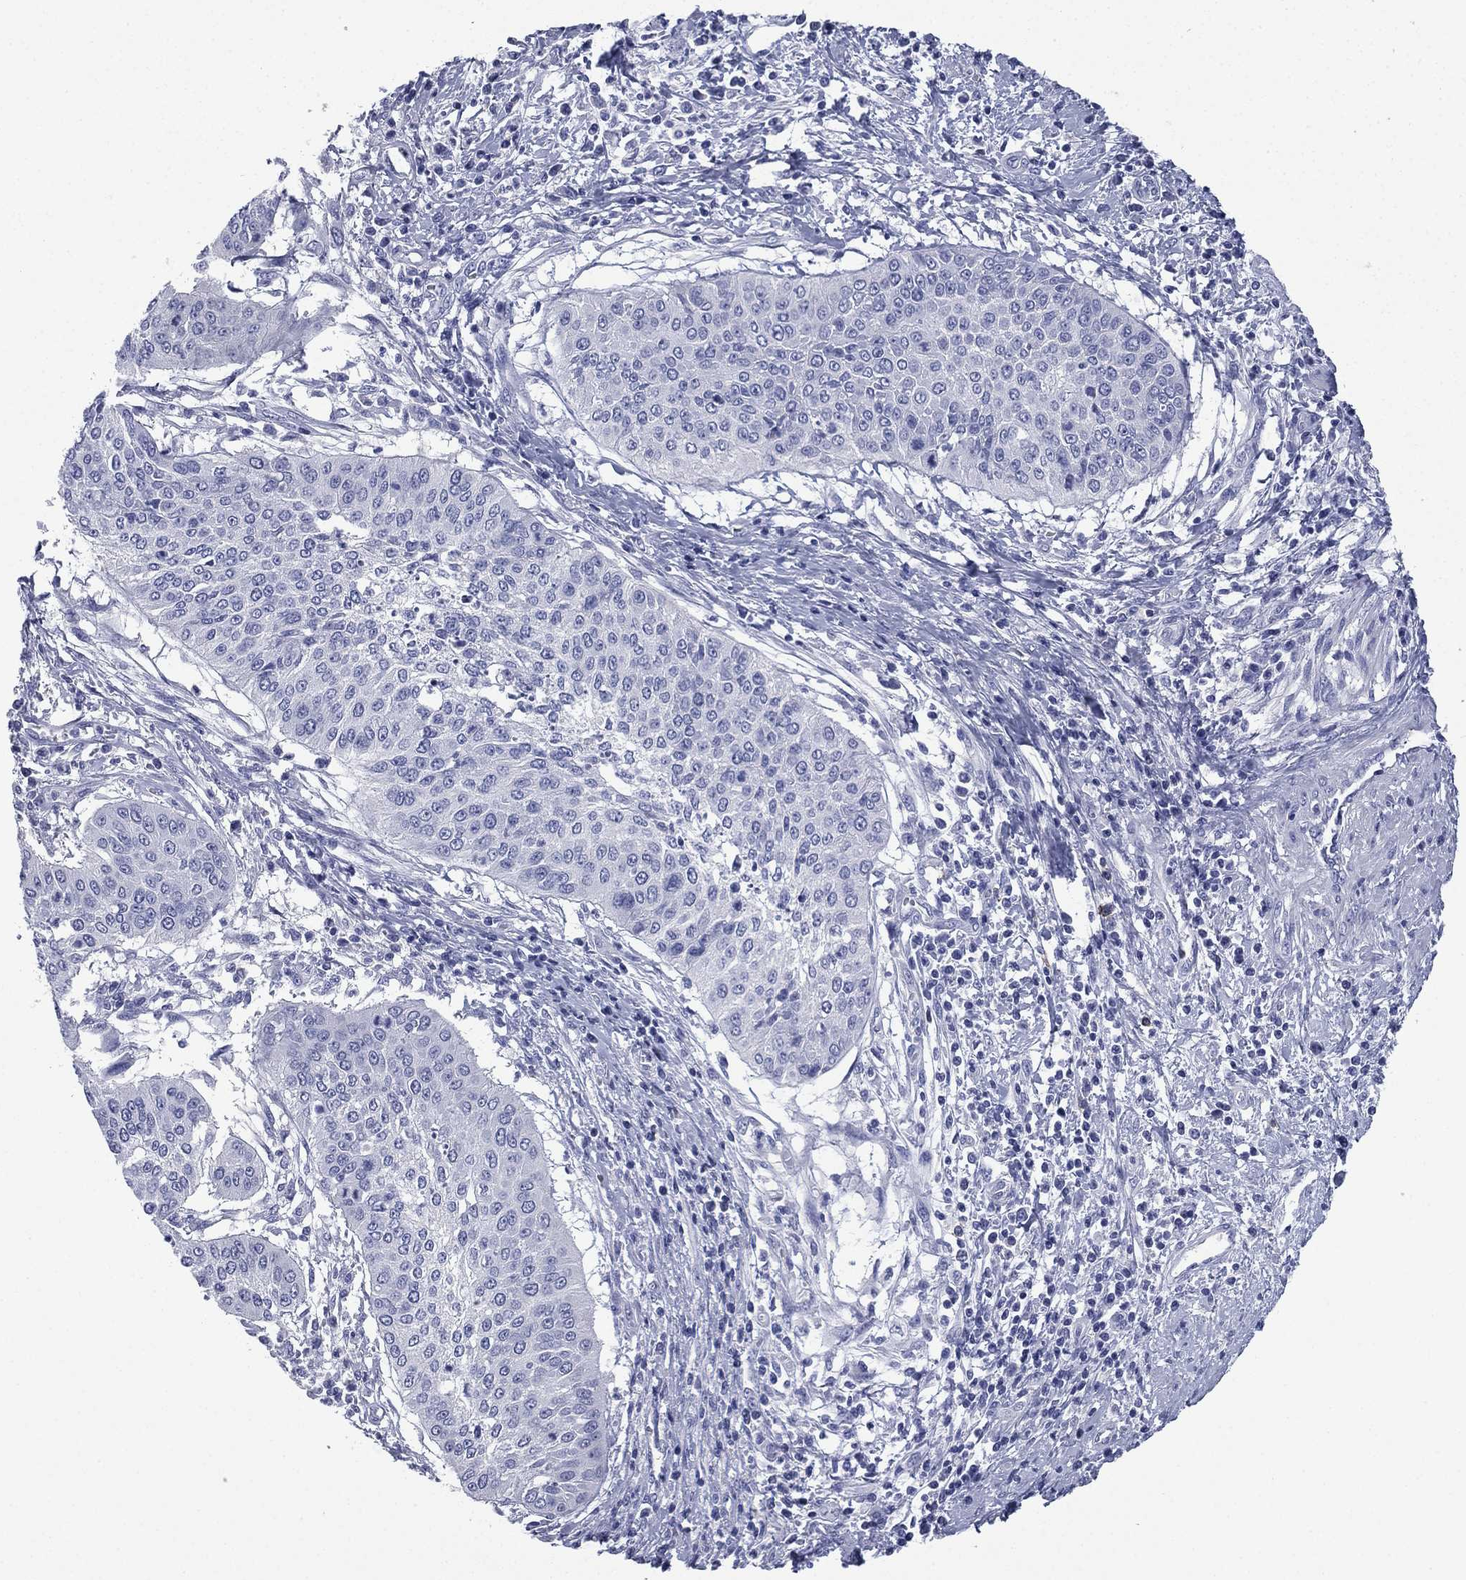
{"staining": {"intensity": "negative", "quantity": "none", "location": "none"}, "tissue": "cervical cancer", "cell_type": "Tumor cells", "image_type": "cancer", "snomed": [{"axis": "morphology", "description": "Normal tissue, NOS"}, {"axis": "morphology", "description": "Squamous cell carcinoma, NOS"}, {"axis": "topography", "description": "Cervix"}], "caption": "This is an immunohistochemistry micrograph of human cervical cancer. There is no staining in tumor cells.", "gene": "FCER2", "patient": {"sex": "female", "age": 39}}